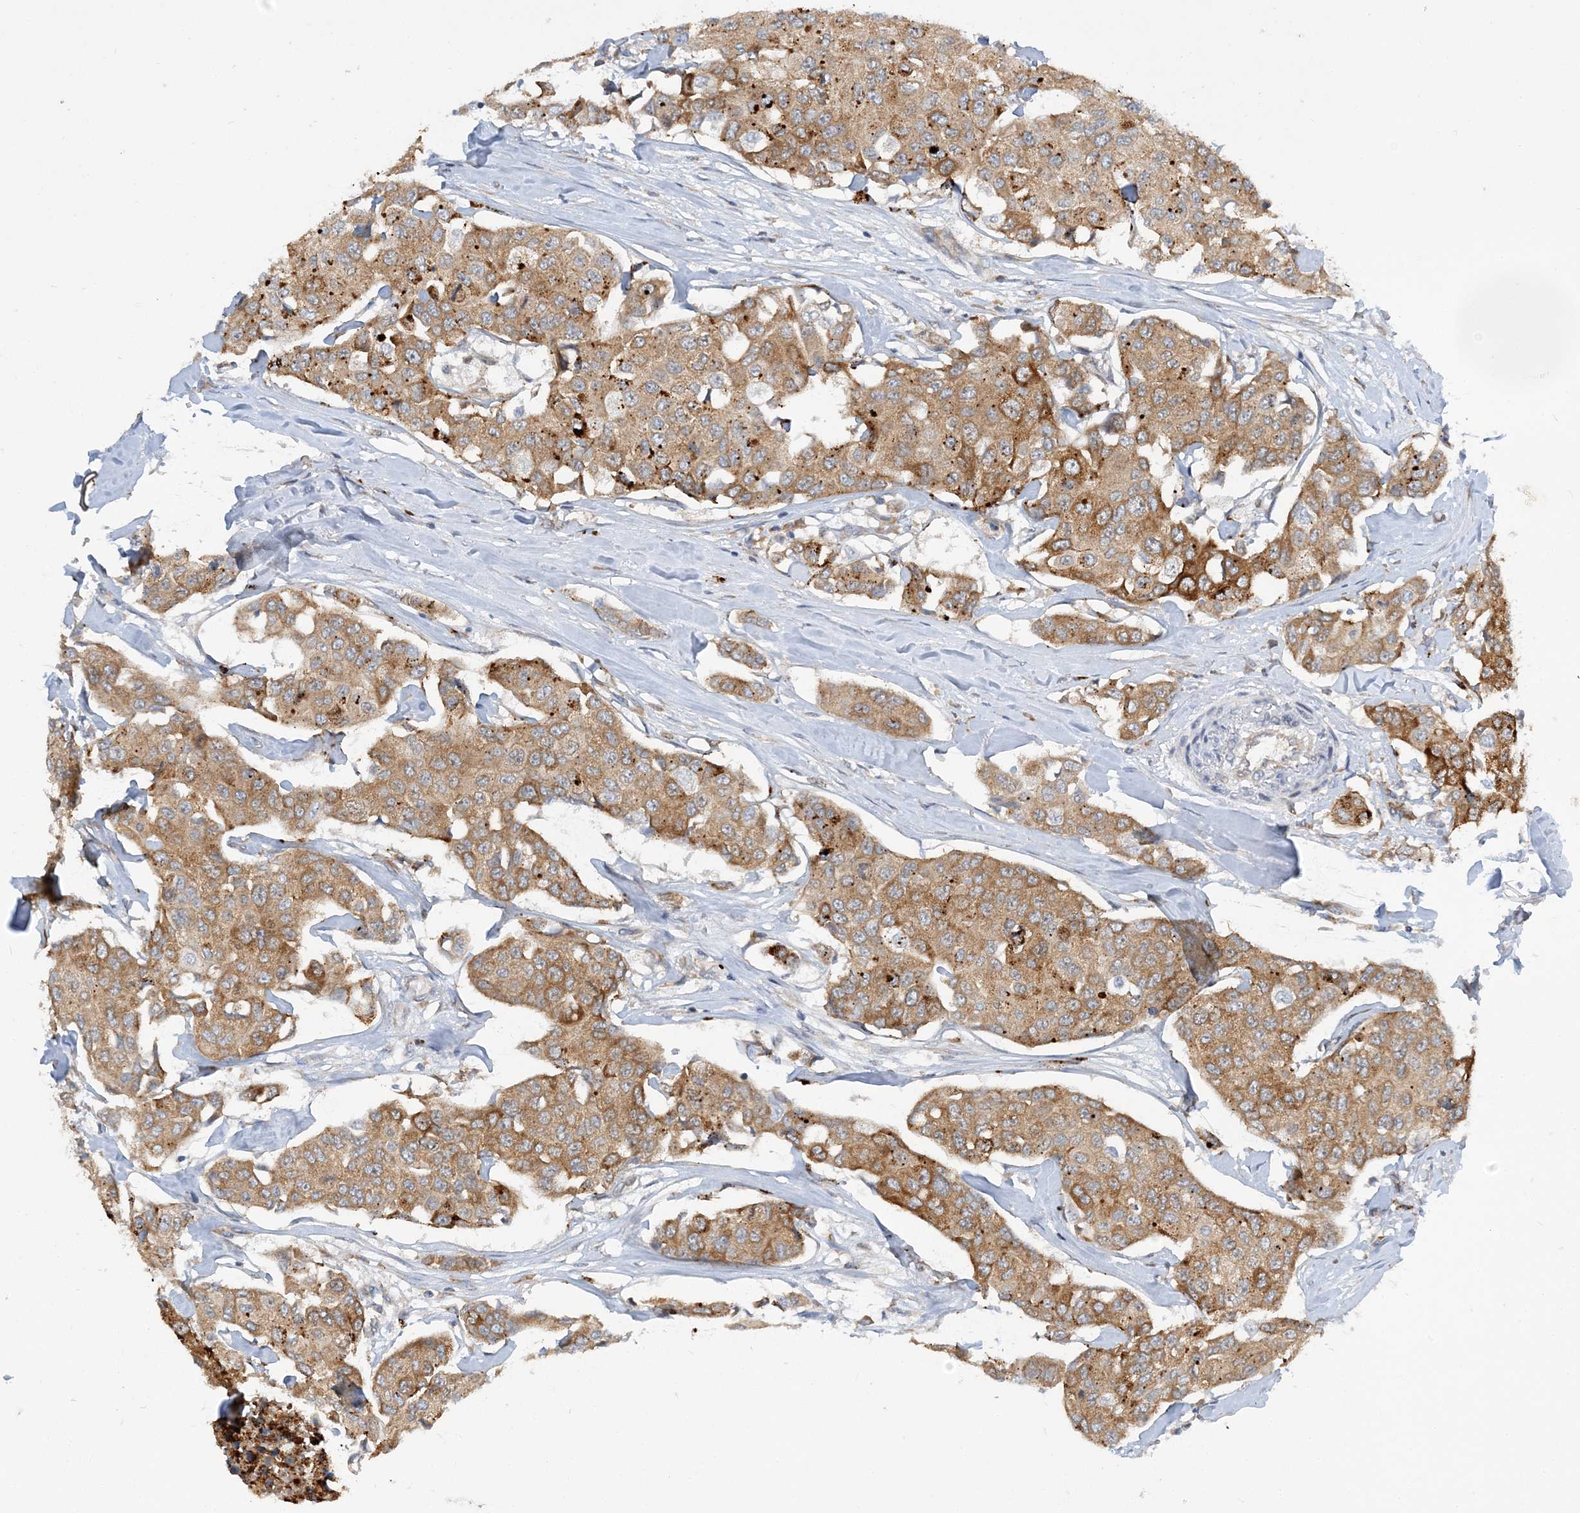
{"staining": {"intensity": "moderate", "quantity": ">75%", "location": "cytoplasmic/membranous"}, "tissue": "breast cancer", "cell_type": "Tumor cells", "image_type": "cancer", "snomed": [{"axis": "morphology", "description": "Duct carcinoma"}, {"axis": "topography", "description": "Breast"}], "caption": "Moderate cytoplasmic/membranous staining for a protein is seen in about >75% of tumor cells of invasive ductal carcinoma (breast) using IHC.", "gene": "LARP4B", "patient": {"sex": "female", "age": 80}}